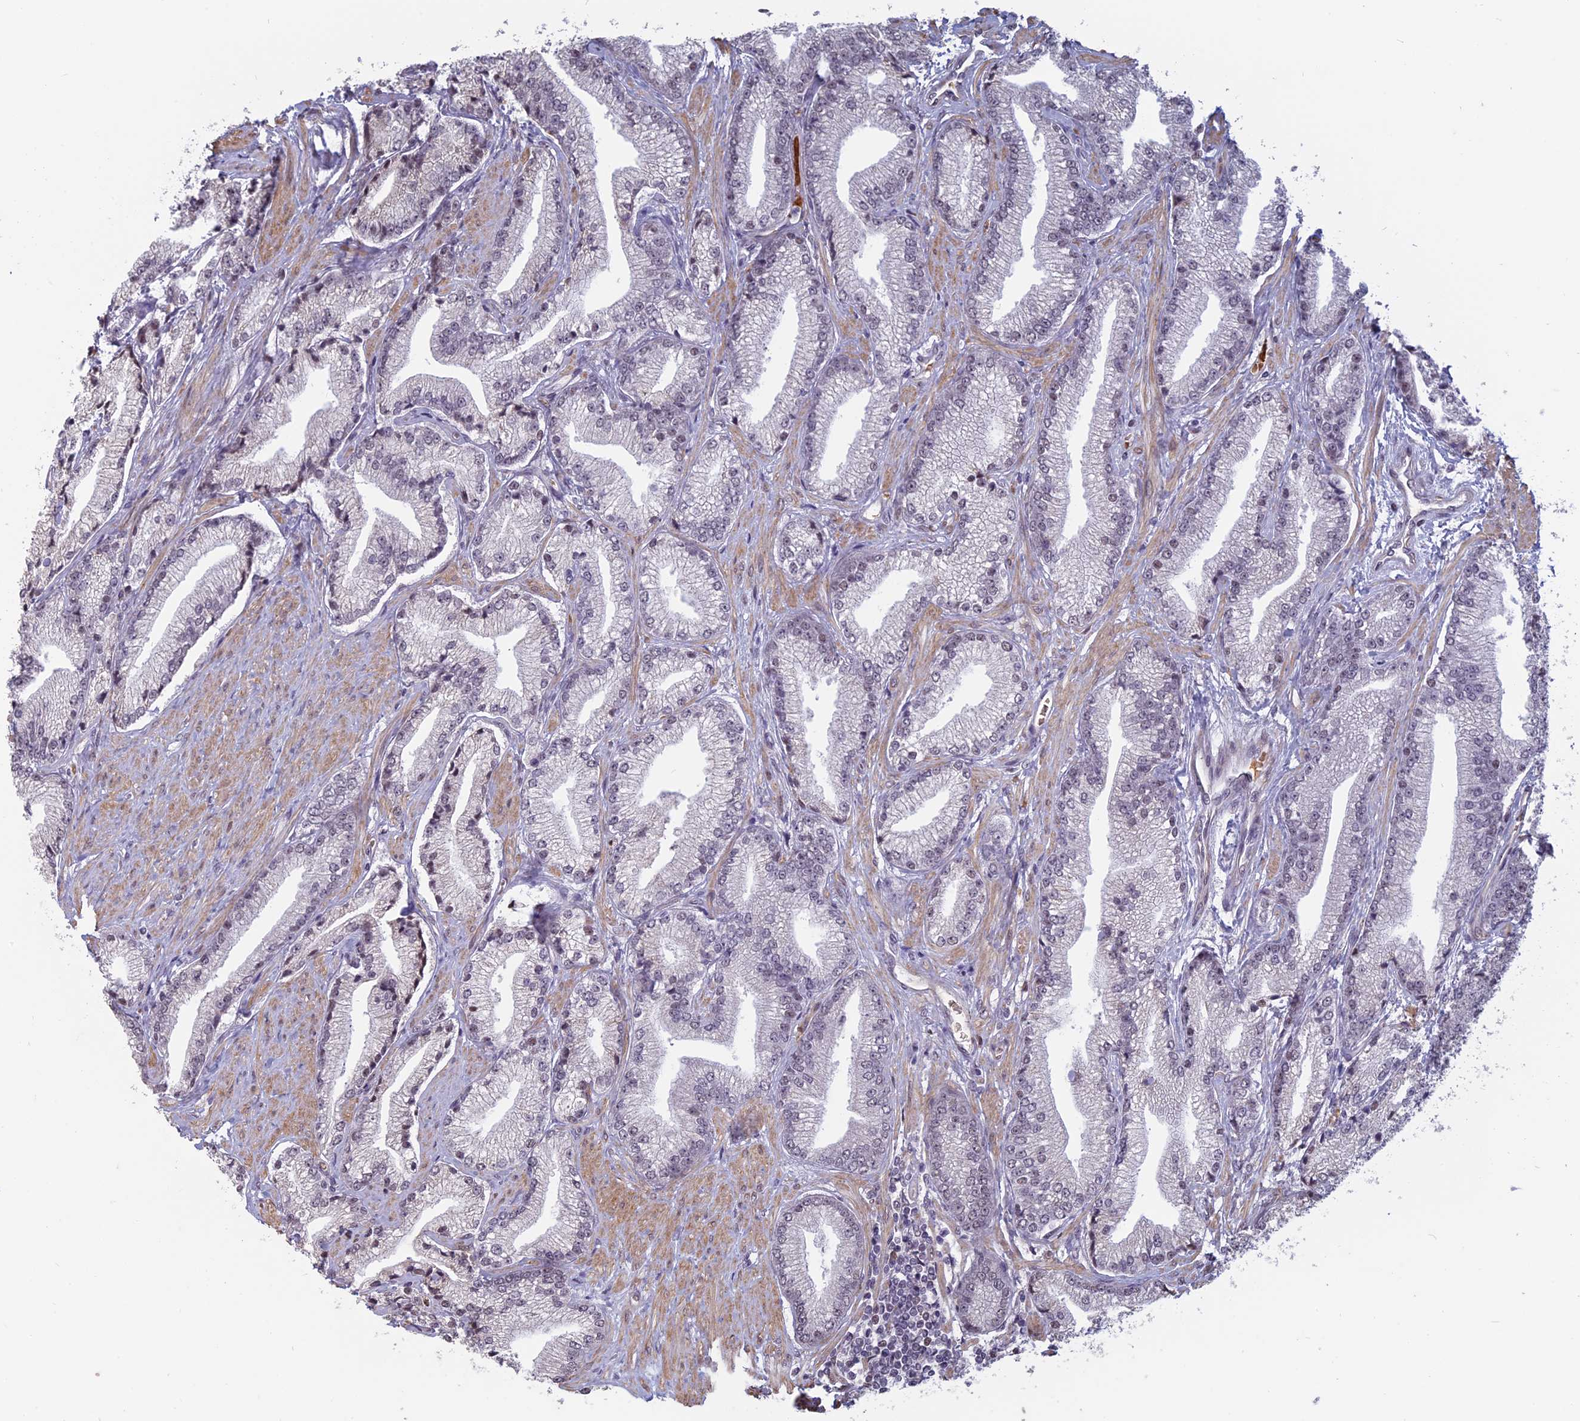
{"staining": {"intensity": "weak", "quantity": "<25%", "location": "nuclear"}, "tissue": "prostate cancer", "cell_type": "Tumor cells", "image_type": "cancer", "snomed": [{"axis": "morphology", "description": "Adenocarcinoma, High grade"}, {"axis": "topography", "description": "Prostate"}], "caption": "Tumor cells are negative for brown protein staining in prostate cancer (adenocarcinoma (high-grade)). (Stains: DAB immunohistochemistry with hematoxylin counter stain, Microscopy: brightfield microscopy at high magnification).", "gene": "MFAP1", "patient": {"sex": "male", "age": 67}}